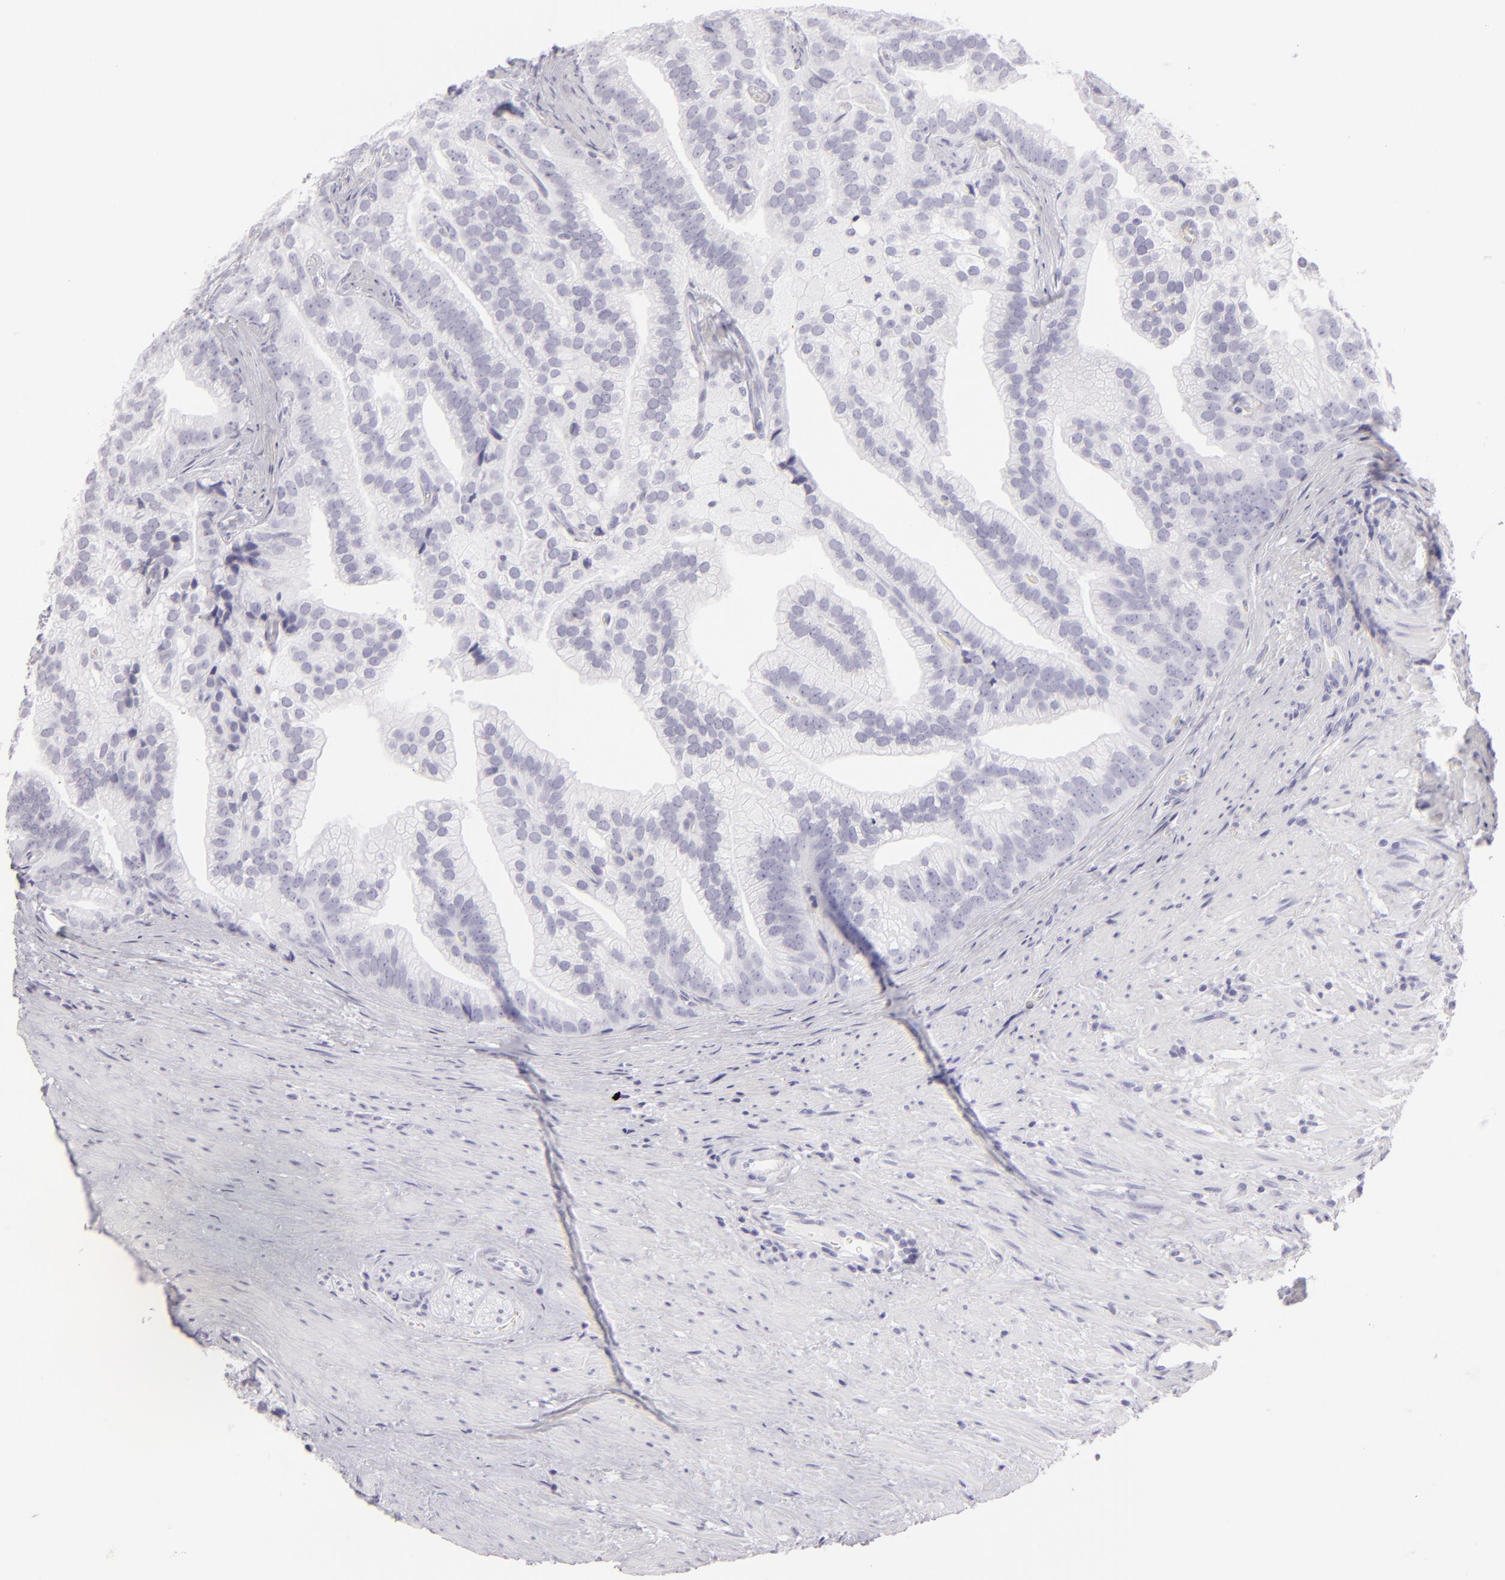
{"staining": {"intensity": "negative", "quantity": "none", "location": "none"}, "tissue": "prostate cancer", "cell_type": "Tumor cells", "image_type": "cancer", "snomed": [{"axis": "morphology", "description": "Adenocarcinoma, Low grade"}, {"axis": "topography", "description": "Prostate"}], "caption": "Protein analysis of prostate cancer shows no significant expression in tumor cells.", "gene": "FLG", "patient": {"sex": "male", "age": 71}}